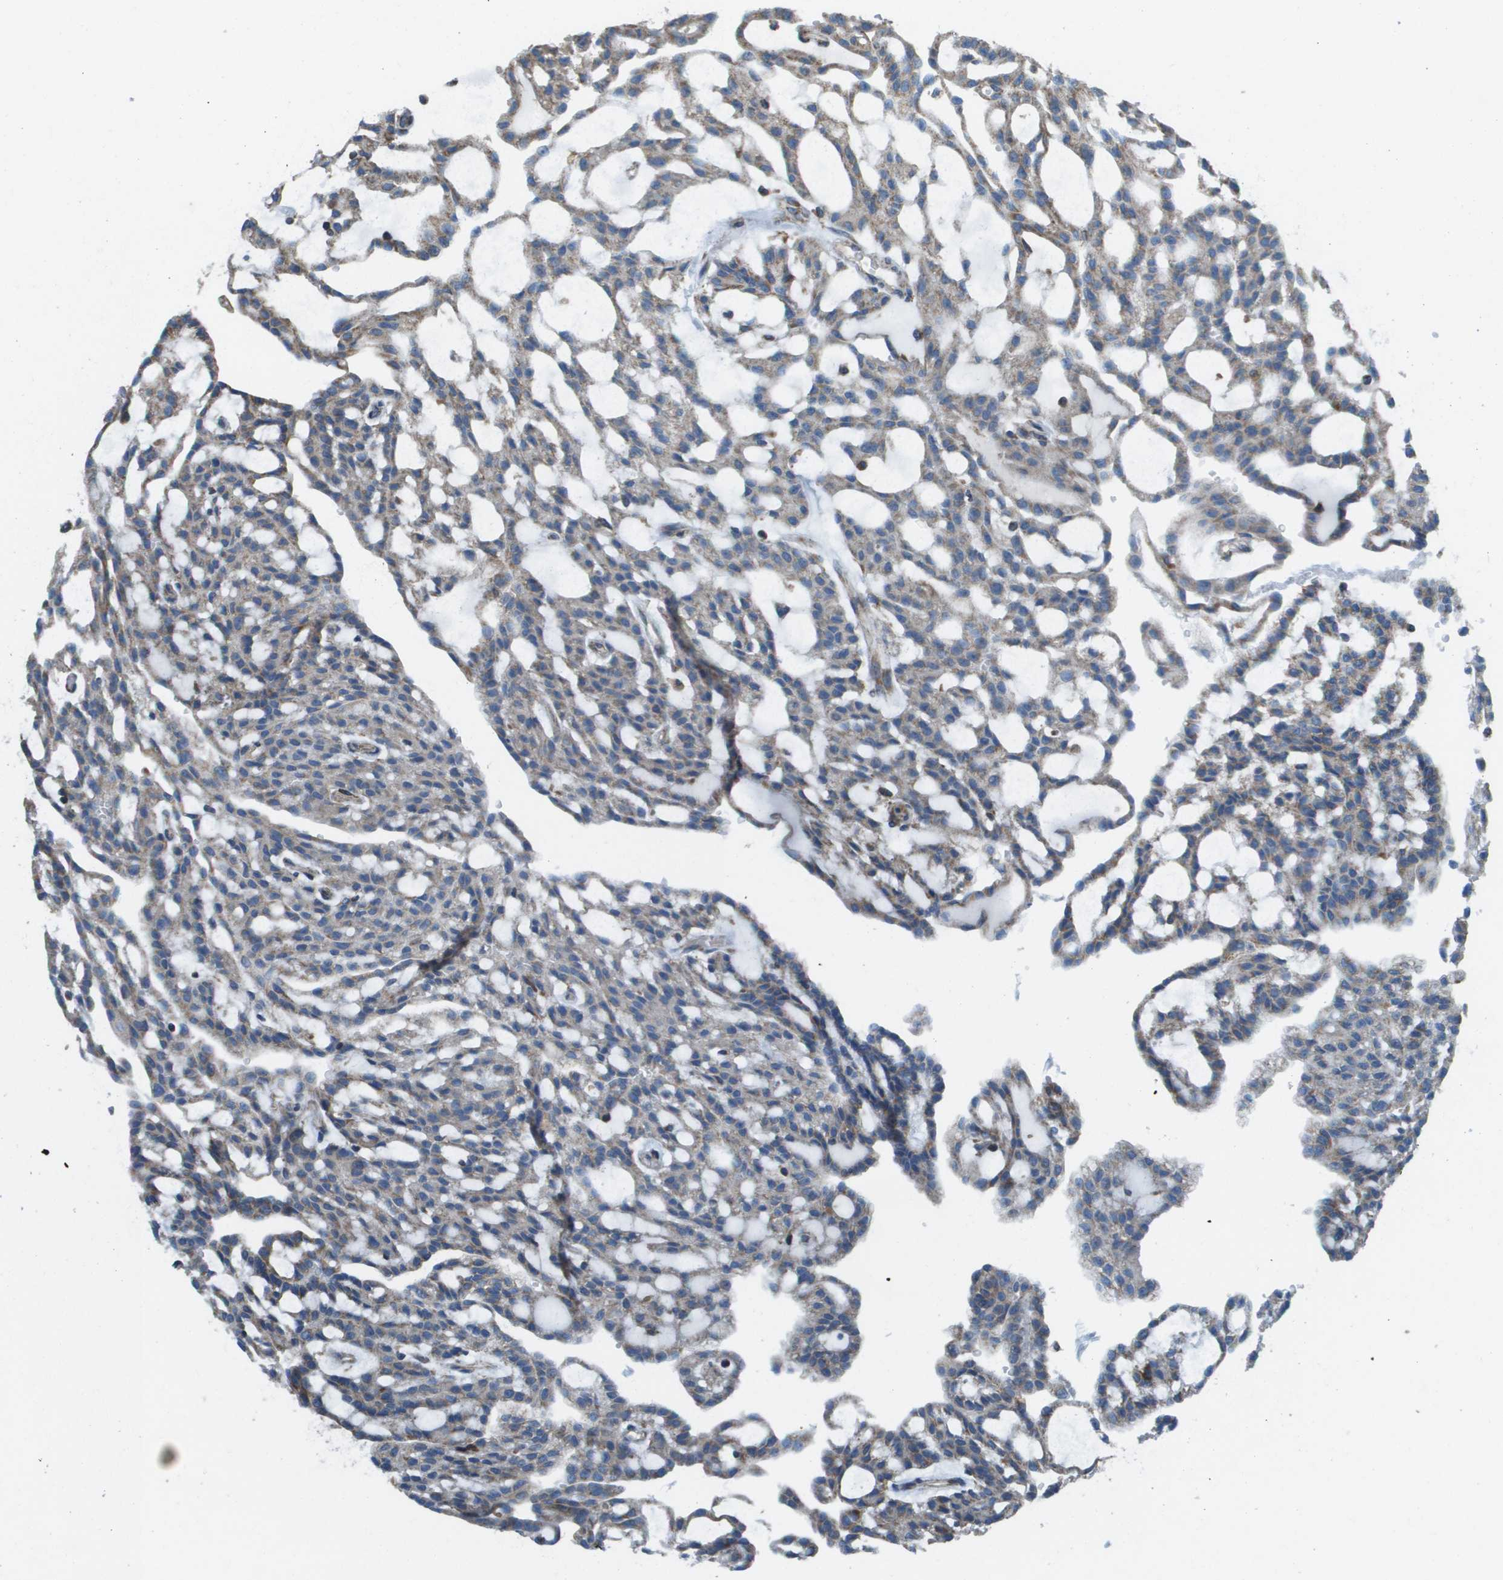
{"staining": {"intensity": "moderate", "quantity": "25%-75%", "location": "cytoplasmic/membranous"}, "tissue": "renal cancer", "cell_type": "Tumor cells", "image_type": "cancer", "snomed": [{"axis": "morphology", "description": "Adenocarcinoma, NOS"}, {"axis": "topography", "description": "Kidney"}], "caption": "Immunohistochemistry (IHC) (DAB (3,3'-diaminobenzidine)) staining of renal cancer (adenocarcinoma) displays moderate cytoplasmic/membranous protein positivity in about 25%-75% of tumor cells.", "gene": "TAOK3", "patient": {"sex": "male", "age": 63}}